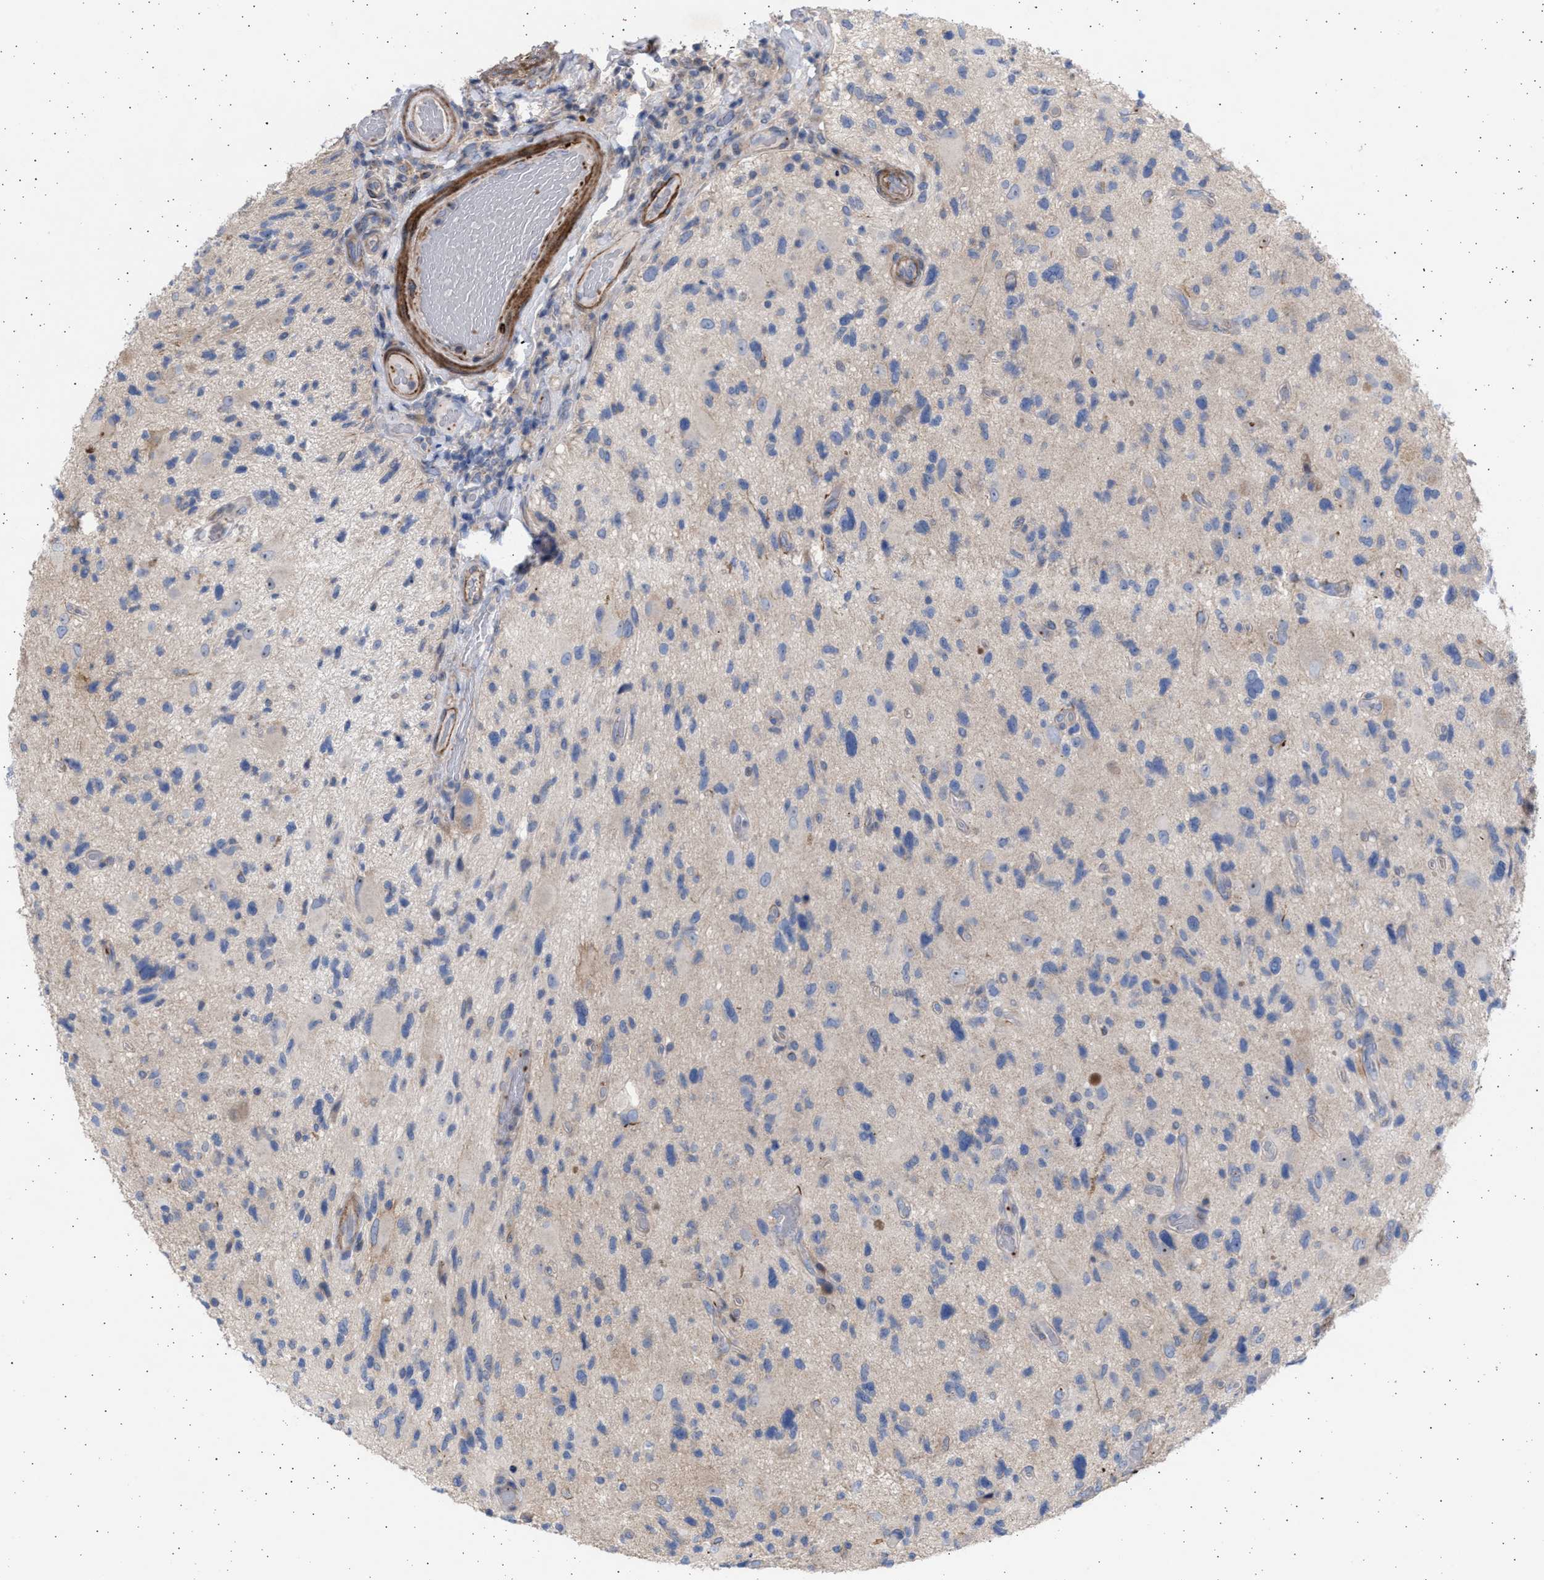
{"staining": {"intensity": "negative", "quantity": "none", "location": "none"}, "tissue": "glioma", "cell_type": "Tumor cells", "image_type": "cancer", "snomed": [{"axis": "morphology", "description": "Glioma, malignant, High grade"}, {"axis": "topography", "description": "Brain"}], "caption": "There is no significant expression in tumor cells of glioma. The staining was performed using DAB to visualize the protein expression in brown, while the nuclei were stained in blue with hematoxylin (Magnification: 20x).", "gene": "NBR1", "patient": {"sex": "male", "age": 33}}